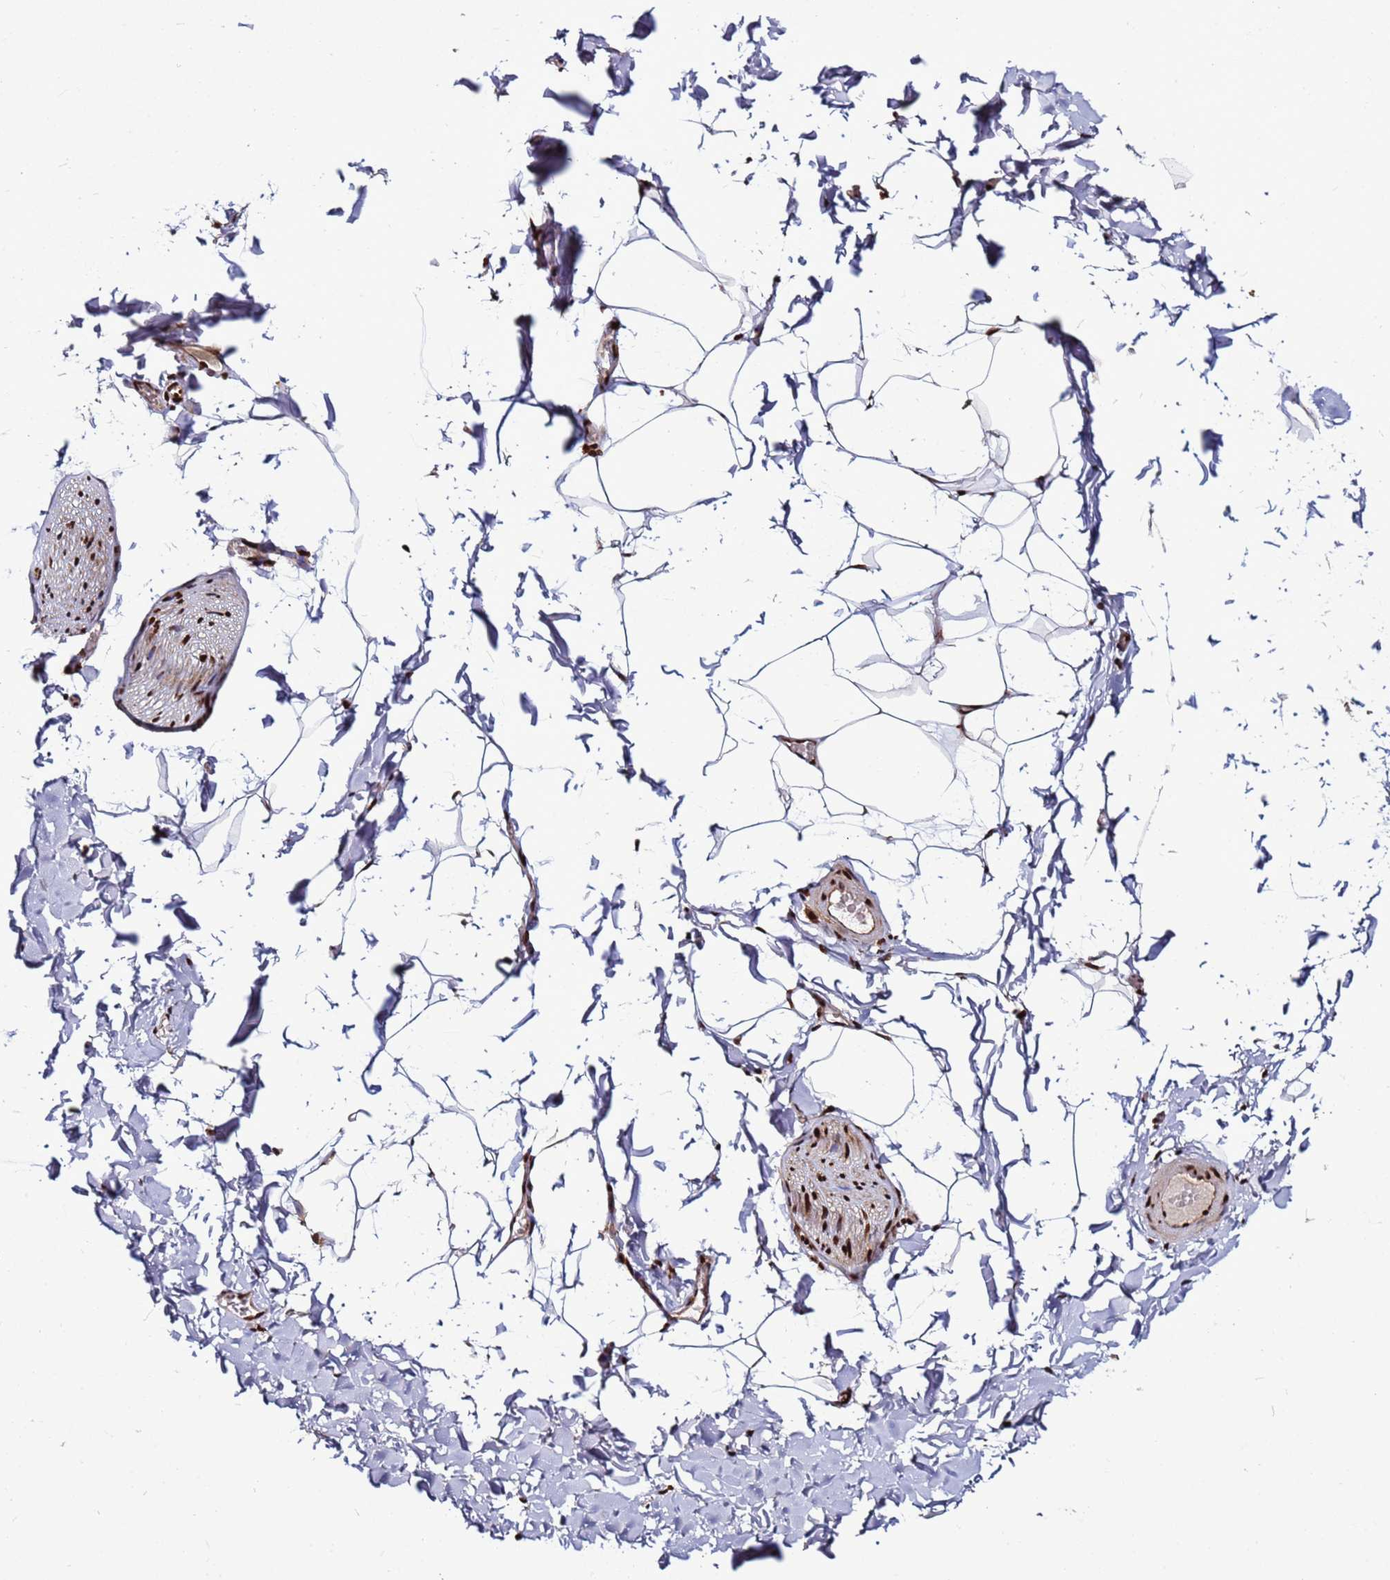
{"staining": {"intensity": "negative", "quantity": "none", "location": "none"}, "tissue": "adipose tissue", "cell_type": "Adipocytes", "image_type": "normal", "snomed": [{"axis": "morphology", "description": "Normal tissue, NOS"}, {"axis": "topography", "description": "Gallbladder"}, {"axis": "topography", "description": "Peripheral nerve tissue"}], "caption": "Immunohistochemistry of unremarkable adipose tissue reveals no positivity in adipocytes.", "gene": "WBP11", "patient": {"sex": "male", "age": 38}}